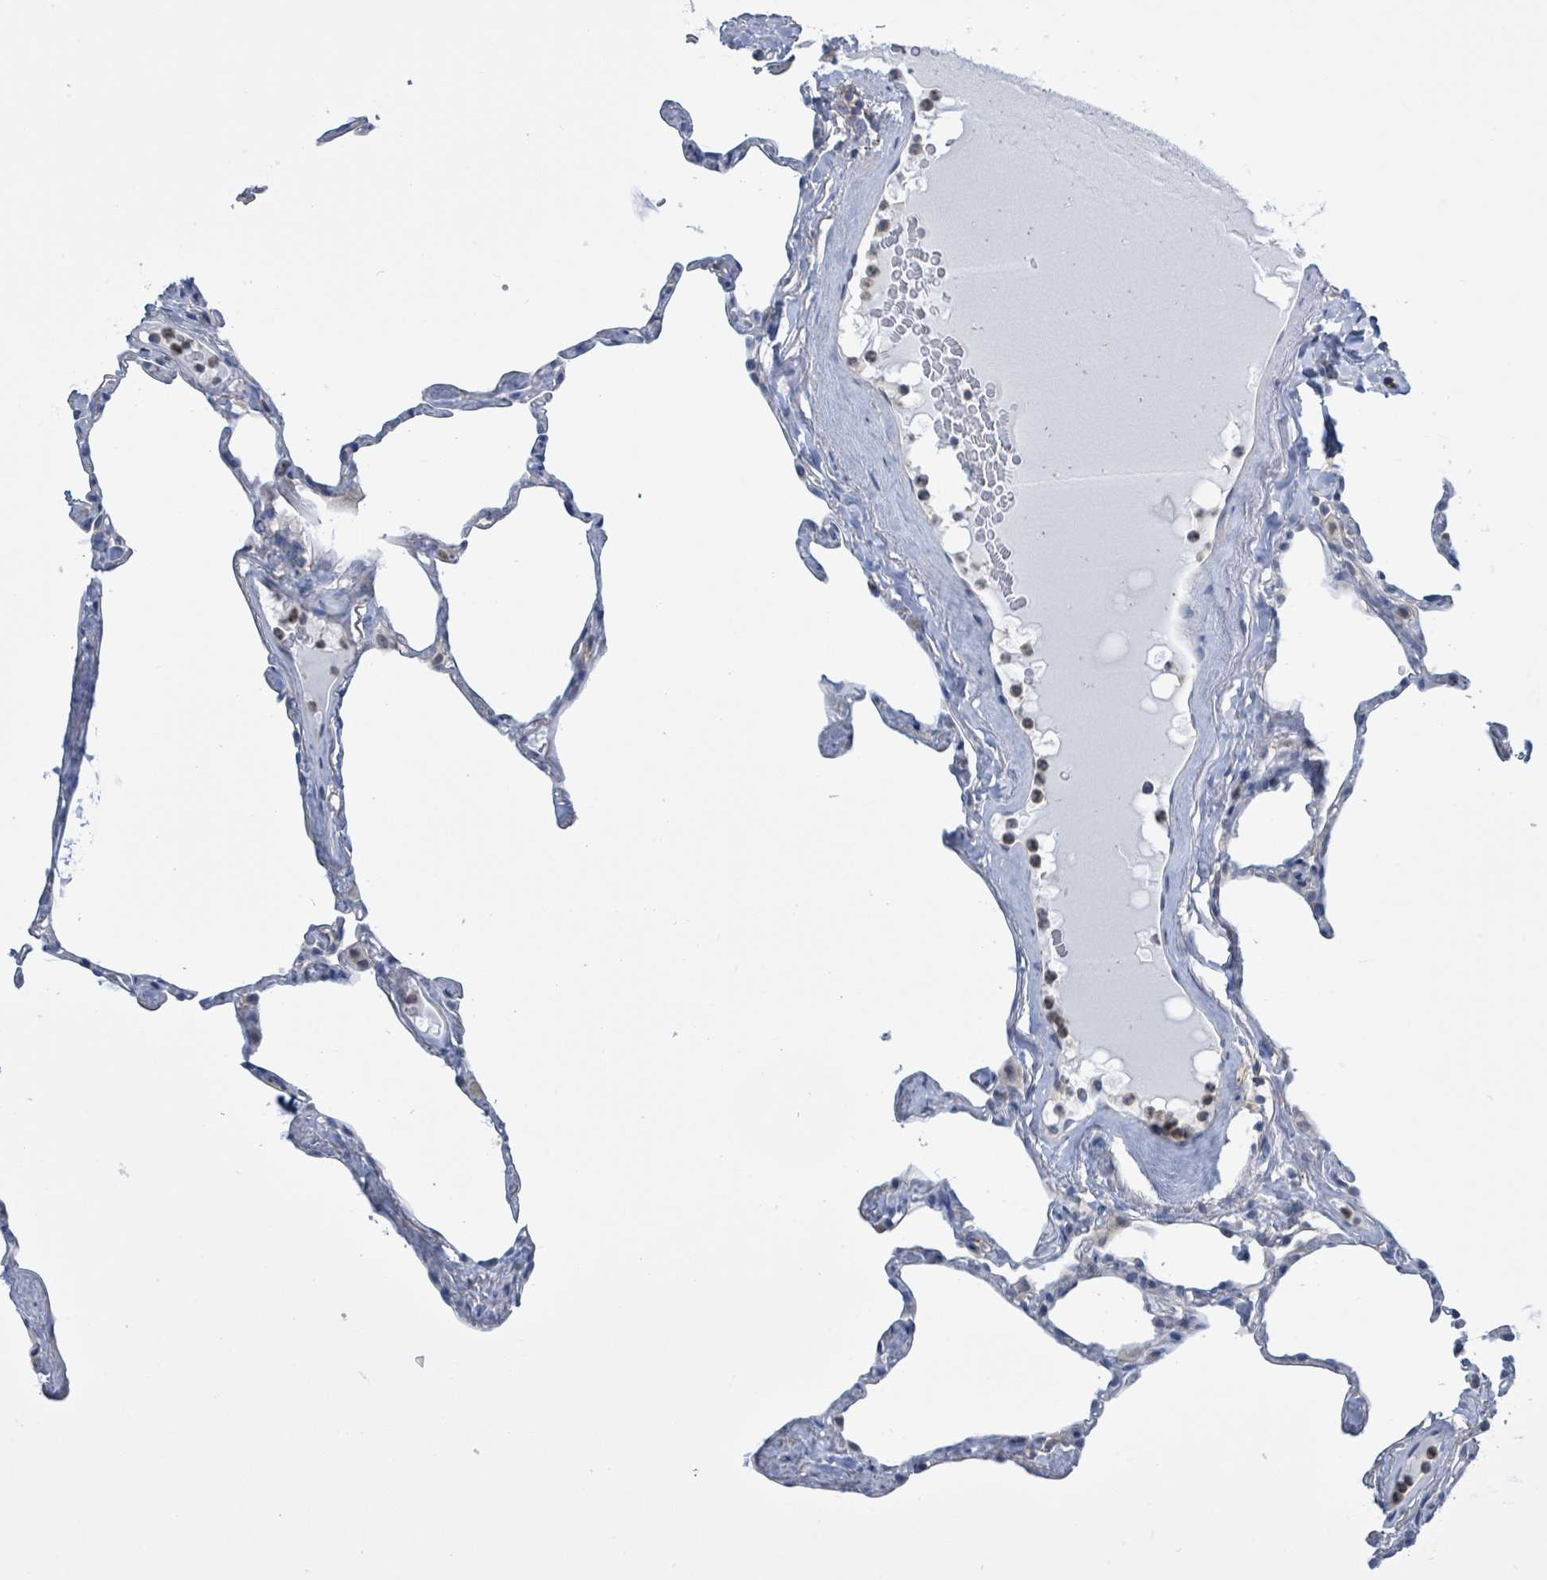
{"staining": {"intensity": "negative", "quantity": "none", "location": "none"}, "tissue": "lung", "cell_type": "Alveolar cells", "image_type": "normal", "snomed": [{"axis": "morphology", "description": "Normal tissue, NOS"}, {"axis": "topography", "description": "Lung"}], "caption": "Immunohistochemistry (IHC) histopathology image of normal human lung stained for a protein (brown), which displays no expression in alveolar cells.", "gene": "DGKZ", "patient": {"sex": "male", "age": 65}}